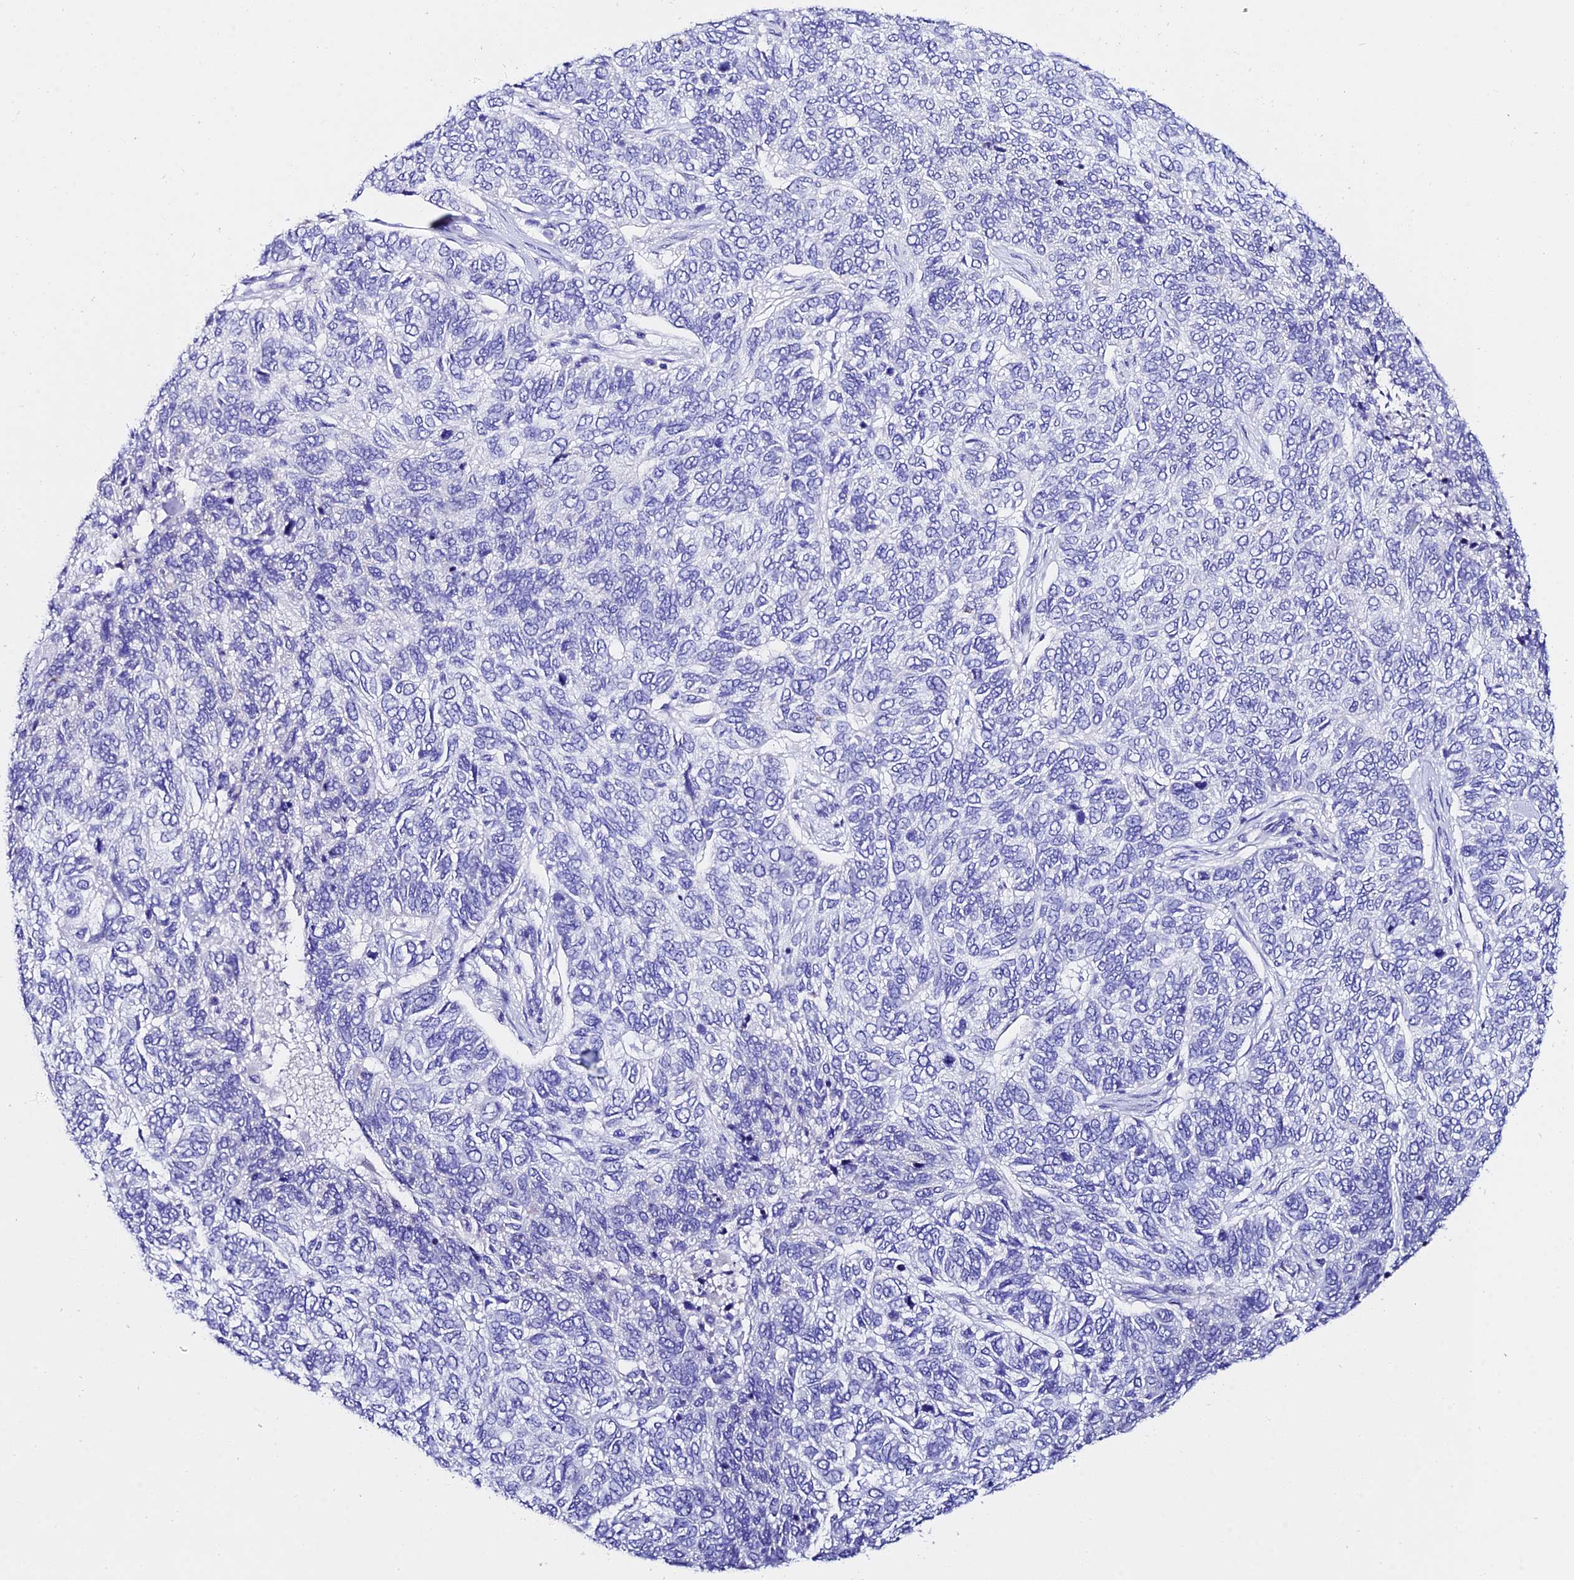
{"staining": {"intensity": "negative", "quantity": "none", "location": "none"}, "tissue": "skin cancer", "cell_type": "Tumor cells", "image_type": "cancer", "snomed": [{"axis": "morphology", "description": "Basal cell carcinoma"}, {"axis": "topography", "description": "Skin"}], "caption": "Tumor cells are negative for protein expression in human skin cancer (basal cell carcinoma). (DAB (3,3'-diaminobenzidine) immunohistochemistry visualized using brightfield microscopy, high magnification).", "gene": "CEP41", "patient": {"sex": "female", "age": 65}}